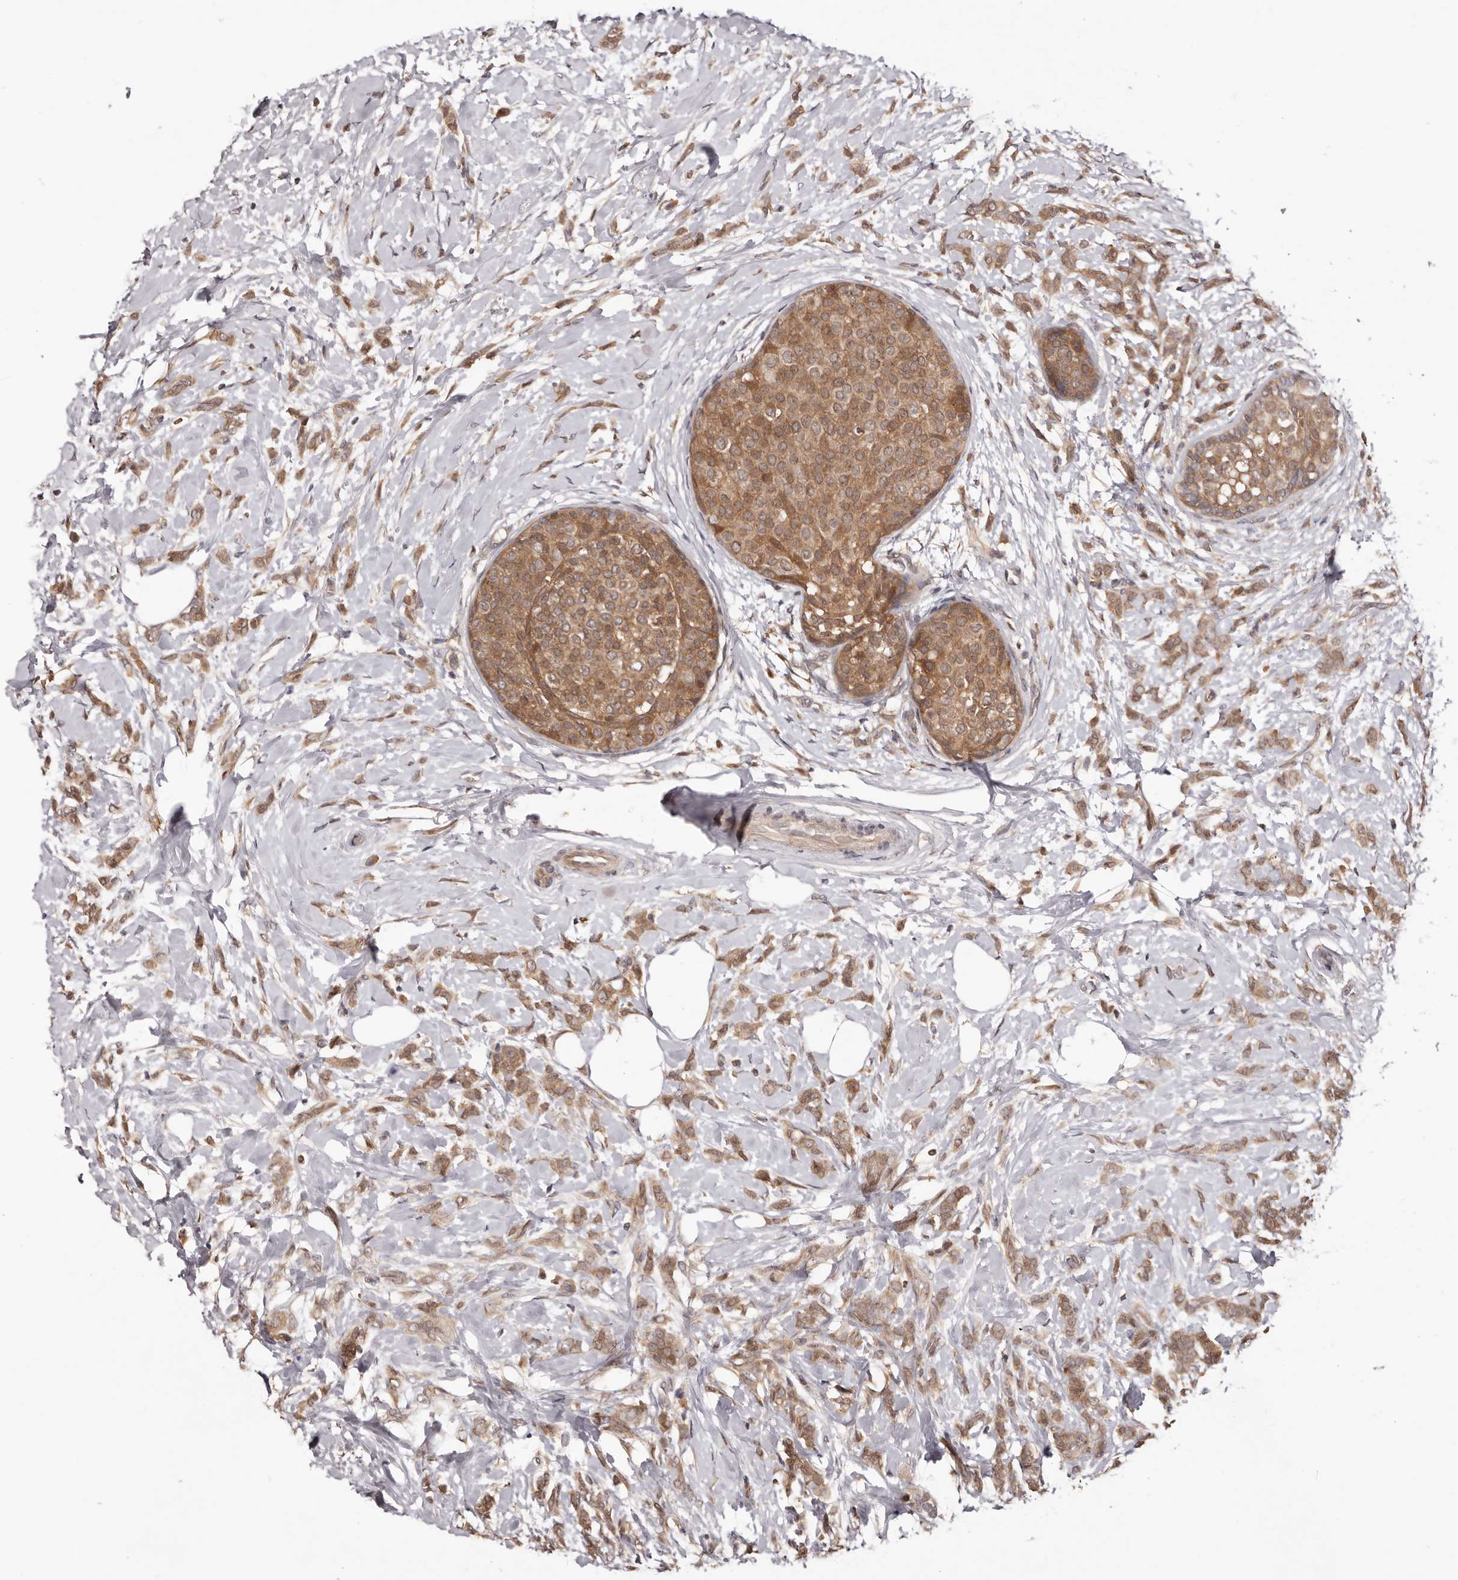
{"staining": {"intensity": "moderate", "quantity": ">75%", "location": "cytoplasmic/membranous"}, "tissue": "breast cancer", "cell_type": "Tumor cells", "image_type": "cancer", "snomed": [{"axis": "morphology", "description": "Lobular carcinoma, in situ"}, {"axis": "morphology", "description": "Lobular carcinoma"}, {"axis": "topography", "description": "Breast"}], "caption": "A micrograph of lobular carcinoma in situ (breast) stained for a protein displays moderate cytoplasmic/membranous brown staining in tumor cells.", "gene": "MDP1", "patient": {"sex": "female", "age": 41}}